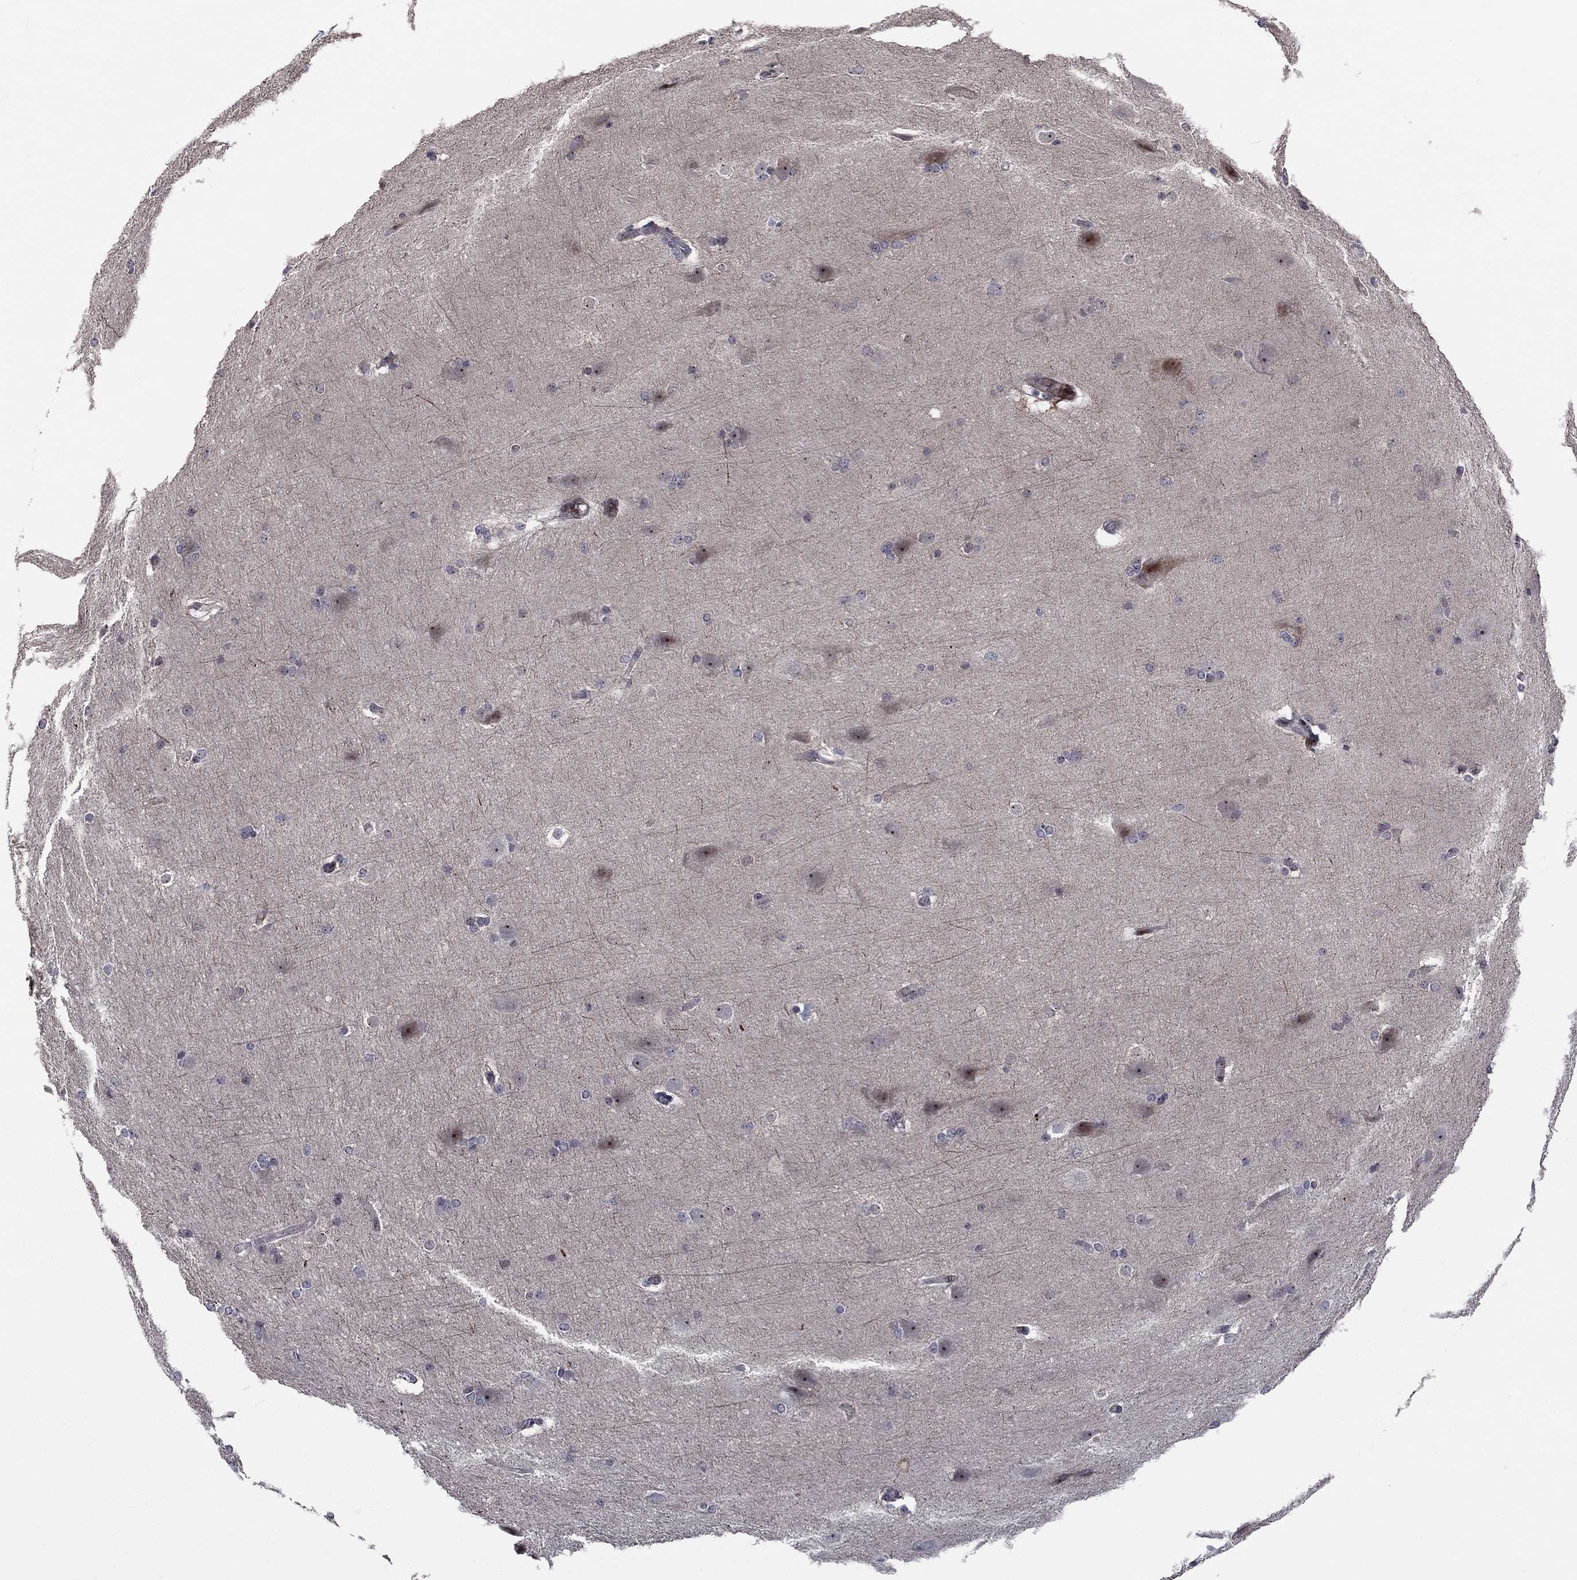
{"staining": {"intensity": "negative", "quantity": "none", "location": "none"}, "tissue": "hippocampus", "cell_type": "Glial cells", "image_type": "normal", "snomed": [{"axis": "morphology", "description": "Normal tissue, NOS"}, {"axis": "topography", "description": "Cerebral cortex"}, {"axis": "topography", "description": "Hippocampus"}], "caption": "Immunohistochemical staining of normal human hippocampus displays no significant positivity in glial cells. (Immunohistochemistry, brightfield microscopy, high magnification).", "gene": "VHL", "patient": {"sex": "female", "age": 19}}